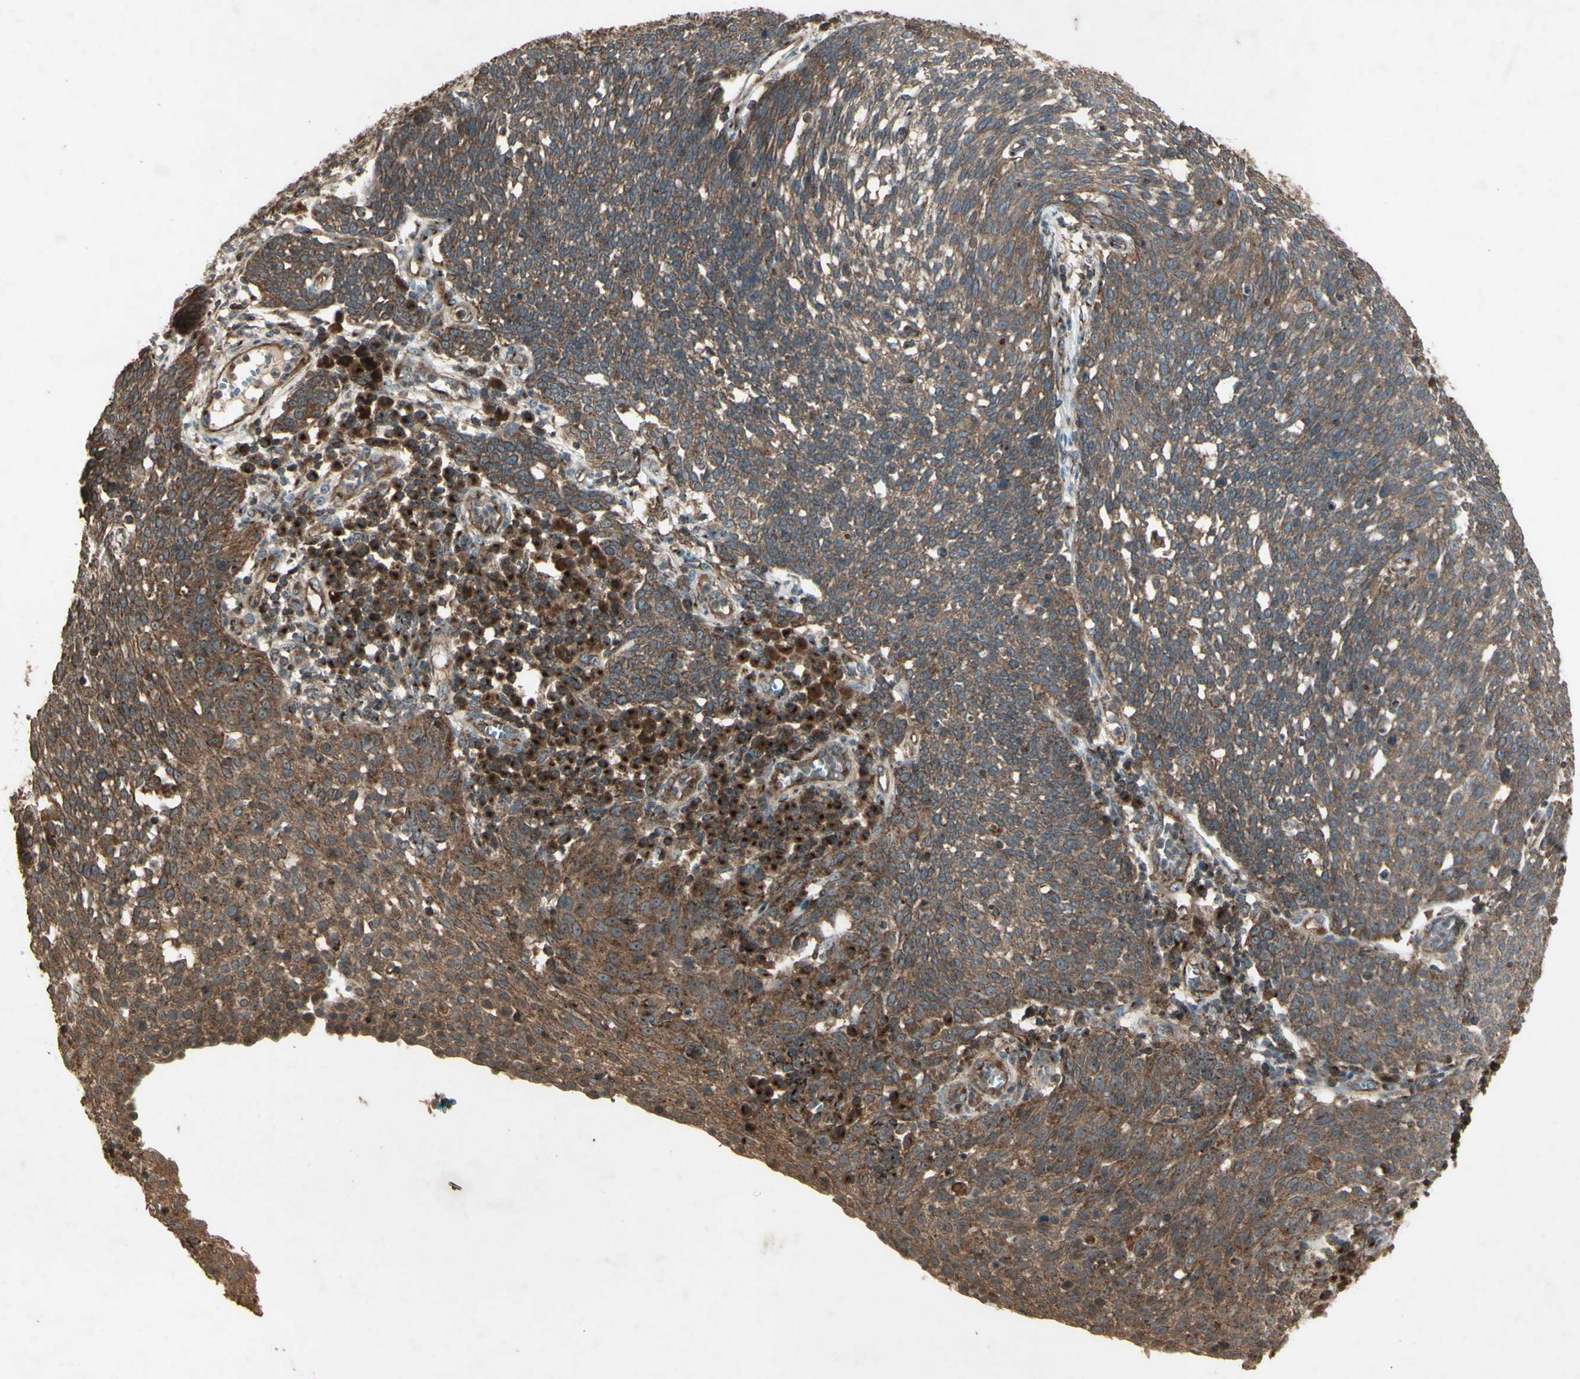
{"staining": {"intensity": "moderate", "quantity": ">75%", "location": "cytoplasmic/membranous"}, "tissue": "cervical cancer", "cell_type": "Tumor cells", "image_type": "cancer", "snomed": [{"axis": "morphology", "description": "Squamous cell carcinoma, NOS"}, {"axis": "topography", "description": "Cervix"}], "caption": "Tumor cells exhibit moderate cytoplasmic/membranous expression in about >75% of cells in cervical cancer (squamous cell carcinoma).", "gene": "AP1G1", "patient": {"sex": "female", "age": 34}}